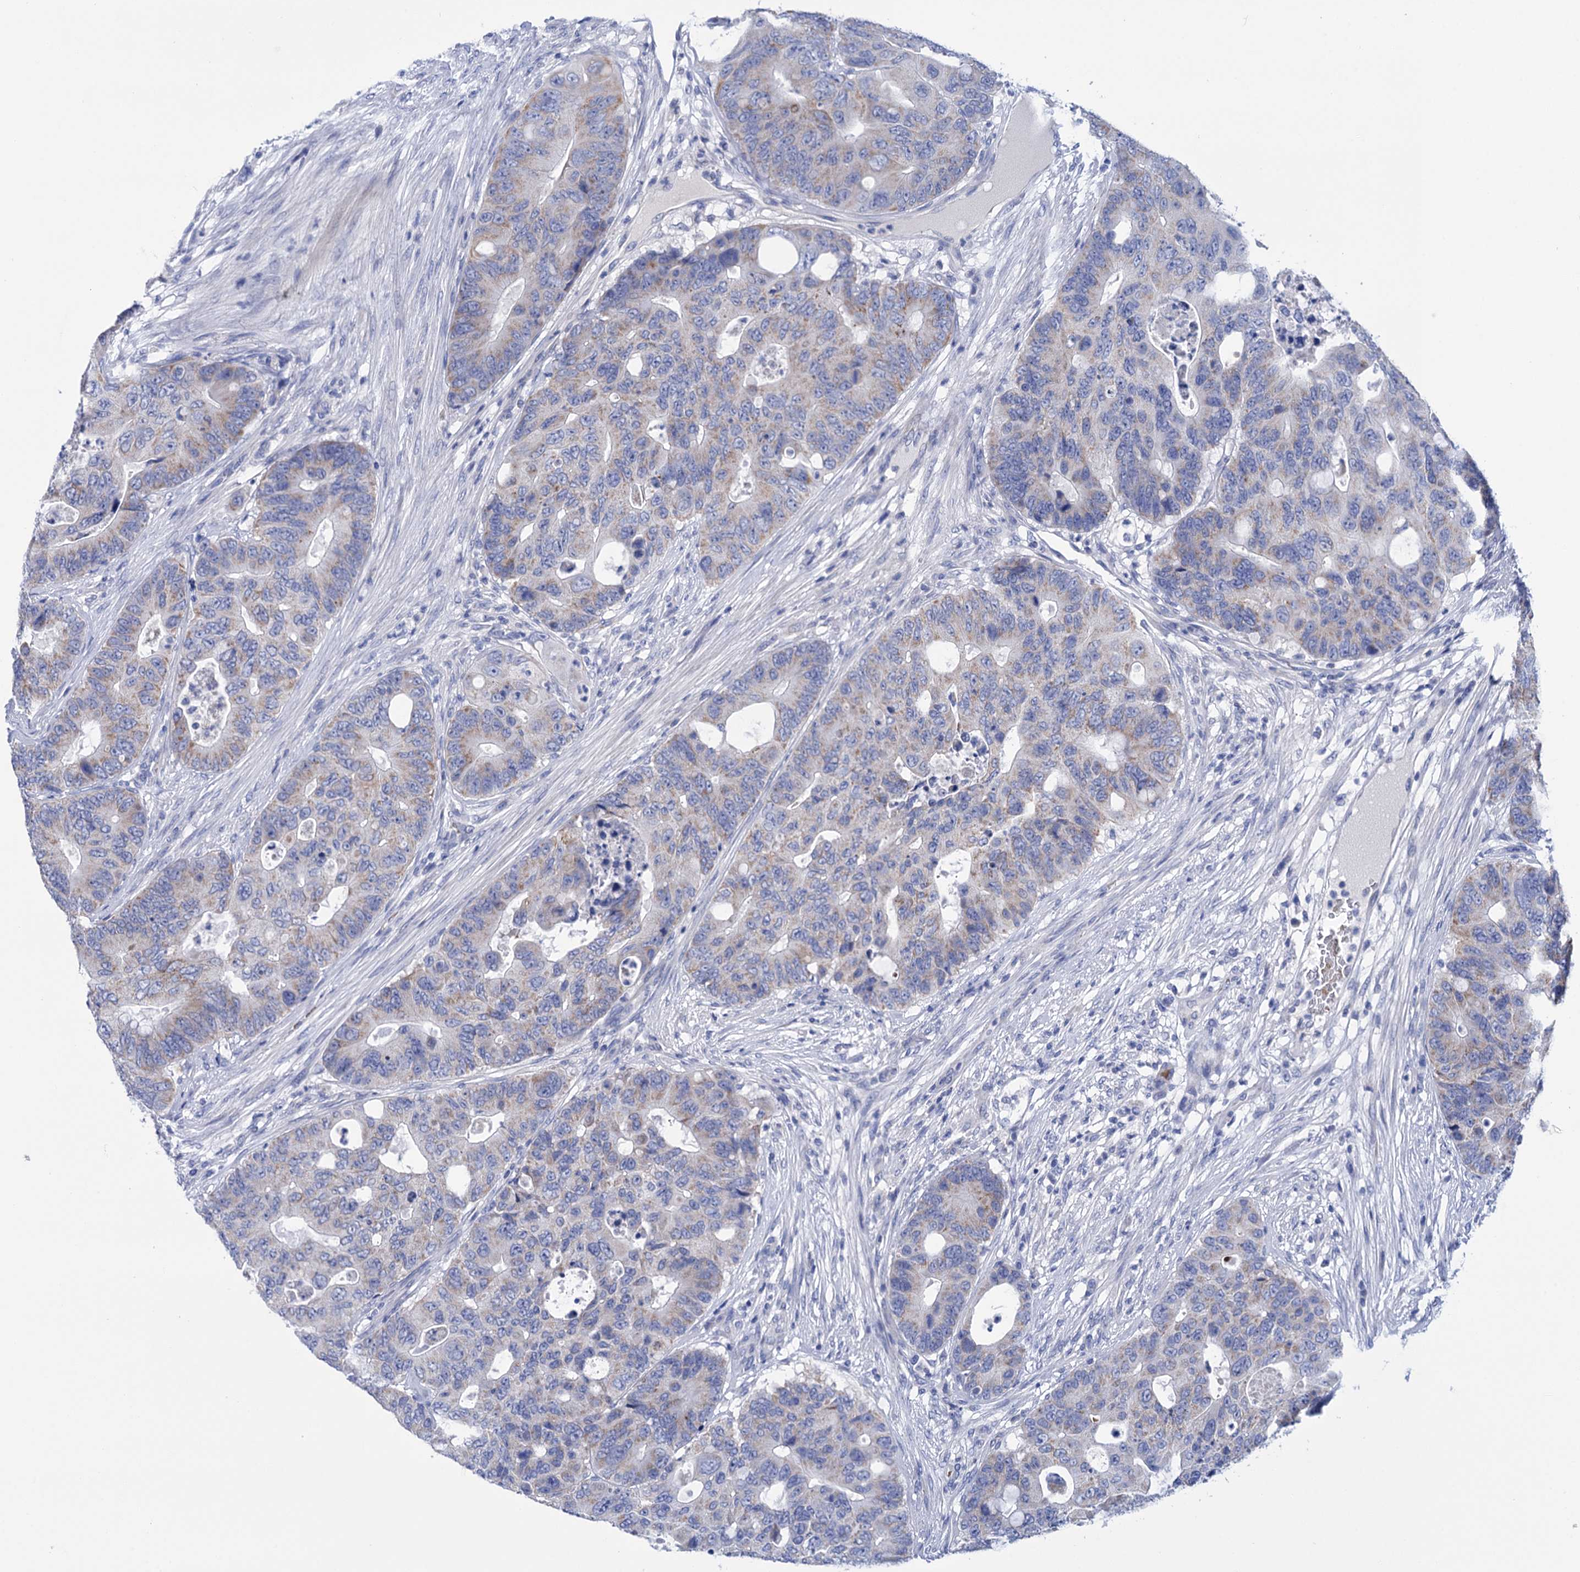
{"staining": {"intensity": "weak", "quantity": "<25%", "location": "cytoplasmic/membranous"}, "tissue": "colorectal cancer", "cell_type": "Tumor cells", "image_type": "cancer", "snomed": [{"axis": "morphology", "description": "Adenocarcinoma, NOS"}, {"axis": "topography", "description": "Colon"}], "caption": "Protein analysis of adenocarcinoma (colorectal) displays no significant positivity in tumor cells. (DAB (3,3'-diaminobenzidine) immunohistochemistry visualized using brightfield microscopy, high magnification).", "gene": "YARS2", "patient": {"sex": "male", "age": 71}}